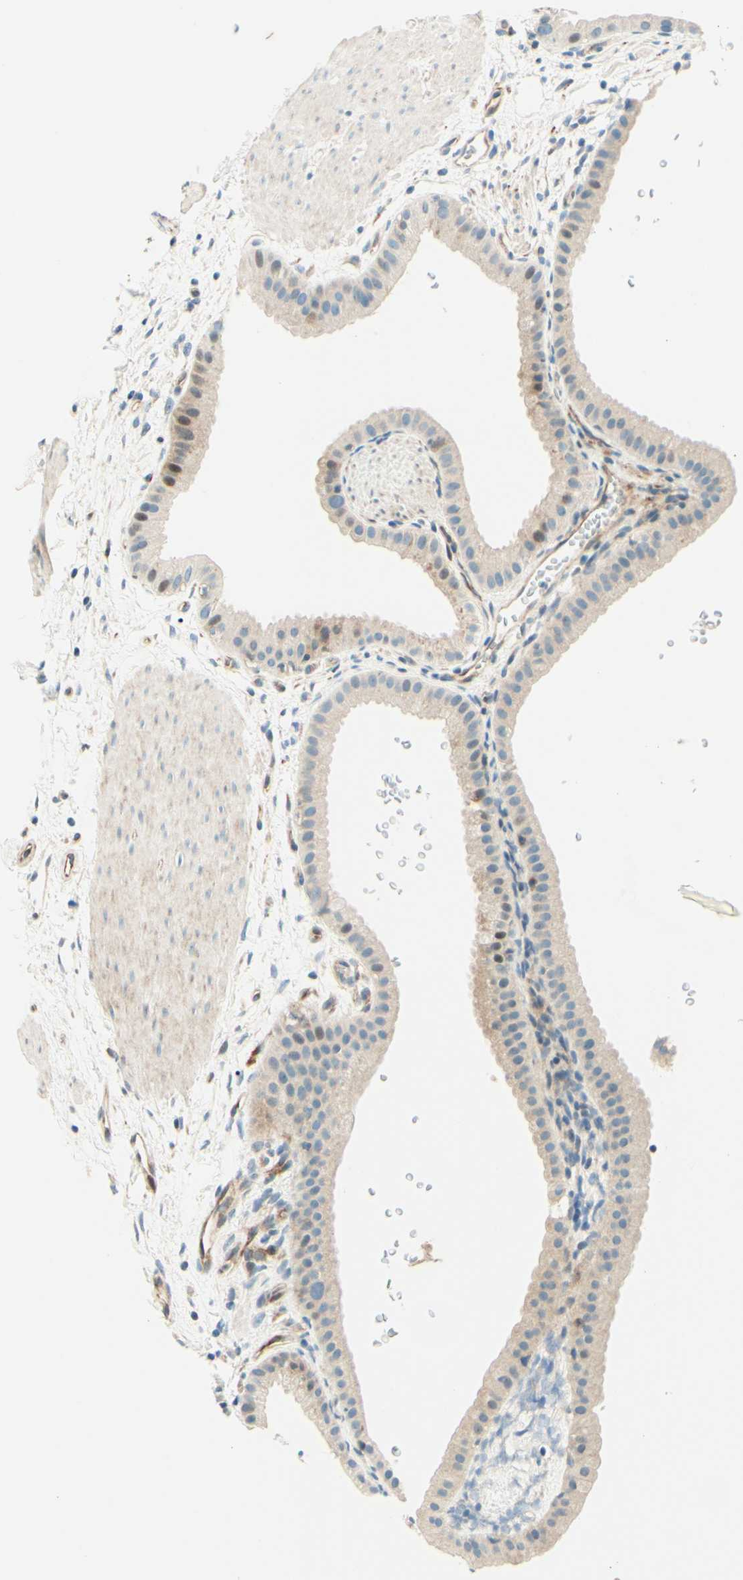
{"staining": {"intensity": "weak", "quantity": "<25%", "location": "cytoplasmic/membranous"}, "tissue": "gallbladder", "cell_type": "Glandular cells", "image_type": "normal", "snomed": [{"axis": "morphology", "description": "Normal tissue, NOS"}, {"axis": "topography", "description": "Gallbladder"}], "caption": "The photomicrograph demonstrates no significant staining in glandular cells of gallbladder. (Stains: DAB immunohistochemistry (IHC) with hematoxylin counter stain, Microscopy: brightfield microscopy at high magnification).", "gene": "TAOK2", "patient": {"sex": "female", "age": 64}}